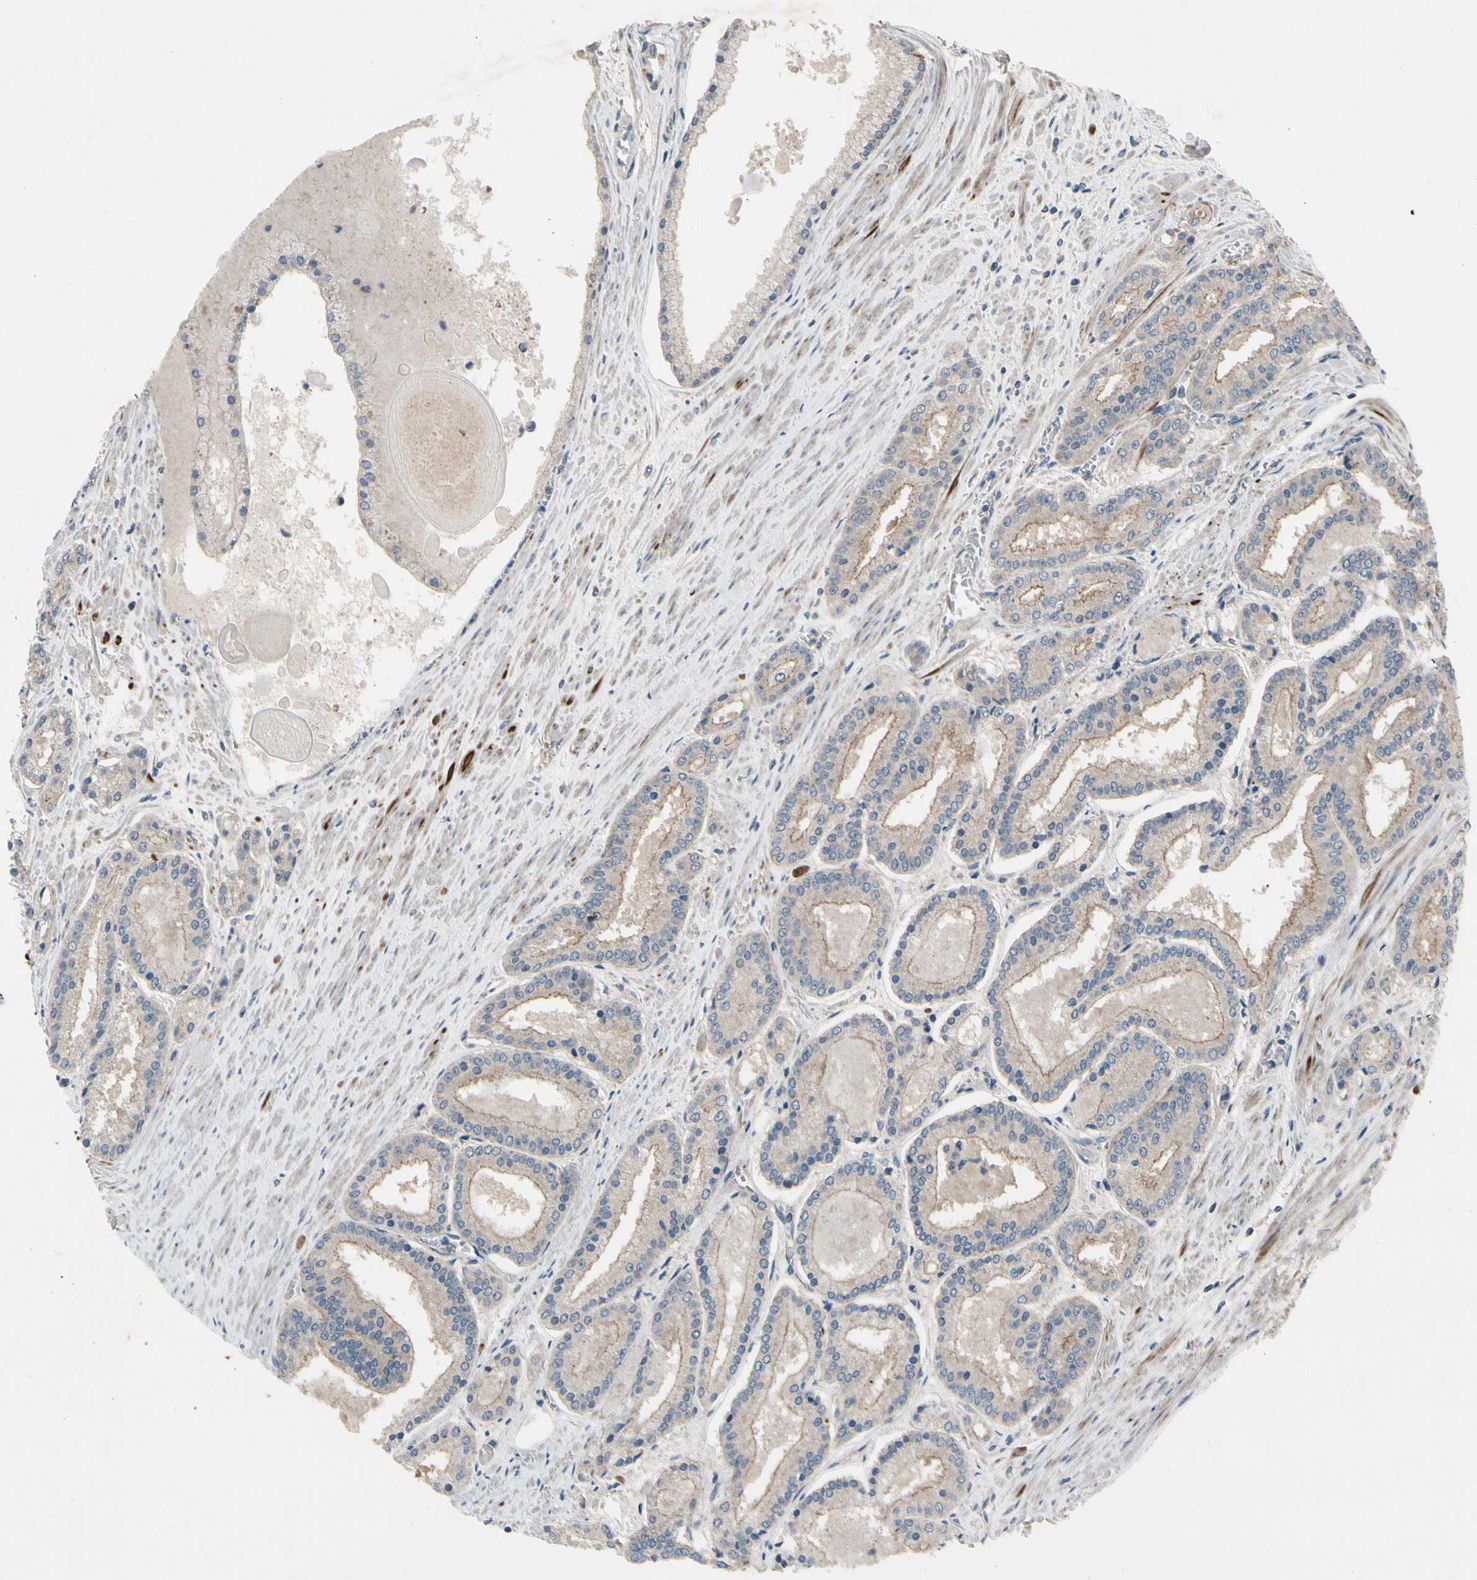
{"staining": {"intensity": "weak", "quantity": "25%-75%", "location": "cytoplasmic/membranous"}, "tissue": "prostate cancer", "cell_type": "Tumor cells", "image_type": "cancer", "snomed": [{"axis": "morphology", "description": "Adenocarcinoma, Low grade"}, {"axis": "topography", "description": "Prostate"}], "caption": "Adenocarcinoma (low-grade) (prostate) stained with immunohistochemistry demonstrates weak cytoplasmic/membranous positivity in approximately 25%-75% of tumor cells. The staining was performed using DAB (3,3'-diaminobenzidine) to visualize the protein expression in brown, while the nuclei were stained in blue with hematoxylin (Magnification: 20x).", "gene": "ICAM5", "patient": {"sex": "male", "age": 59}}